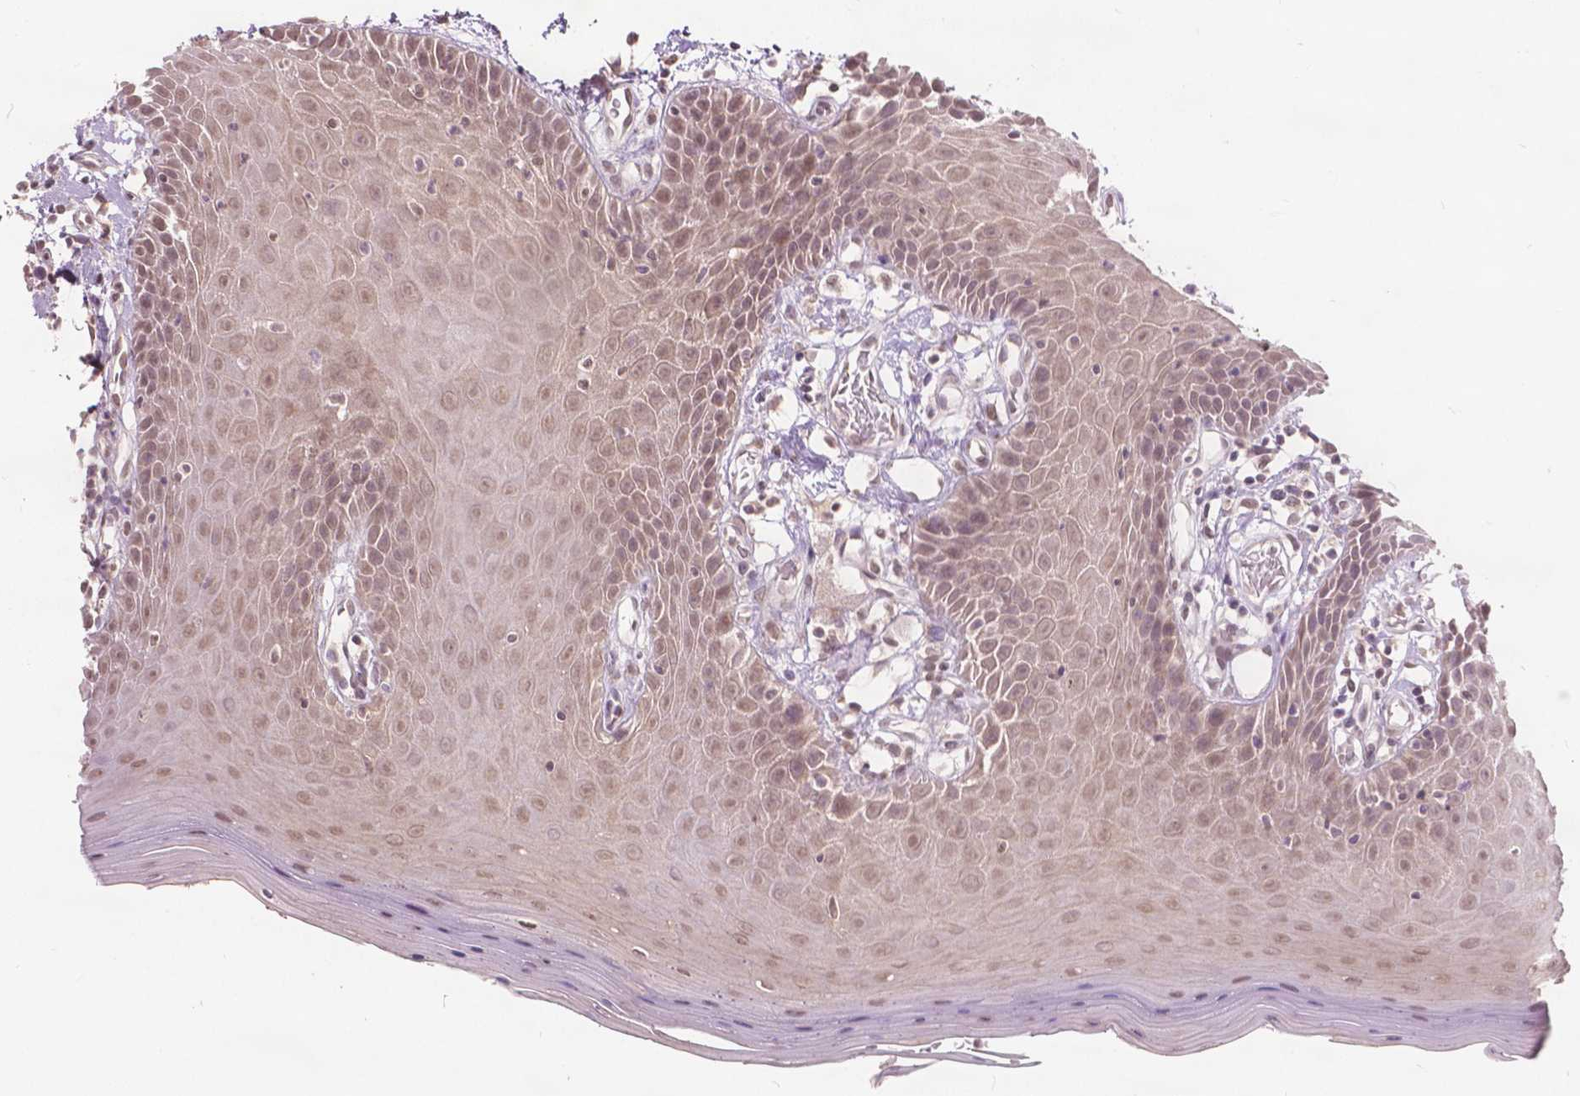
{"staining": {"intensity": "moderate", "quantity": ">75%", "location": "nuclear"}, "tissue": "oral mucosa", "cell_type": "Squamous epithelial cells", "image_type": "normal", "snomed": [{"axis": "morphology", "description": "Normal tissue, NOS"}, {"axis": "topography", "description": "Oral tissue"}, {"axis": "topography", "description": "Tounge, NOS"}], "caption": "About >75% of squamous epithelial cells in benign human oral mucosa show moderate nuclear protein staining as visualized by brown immunohistochemical staining.", "gene": "HOXA10", "patient": {"sex": "female", "age": 59}}